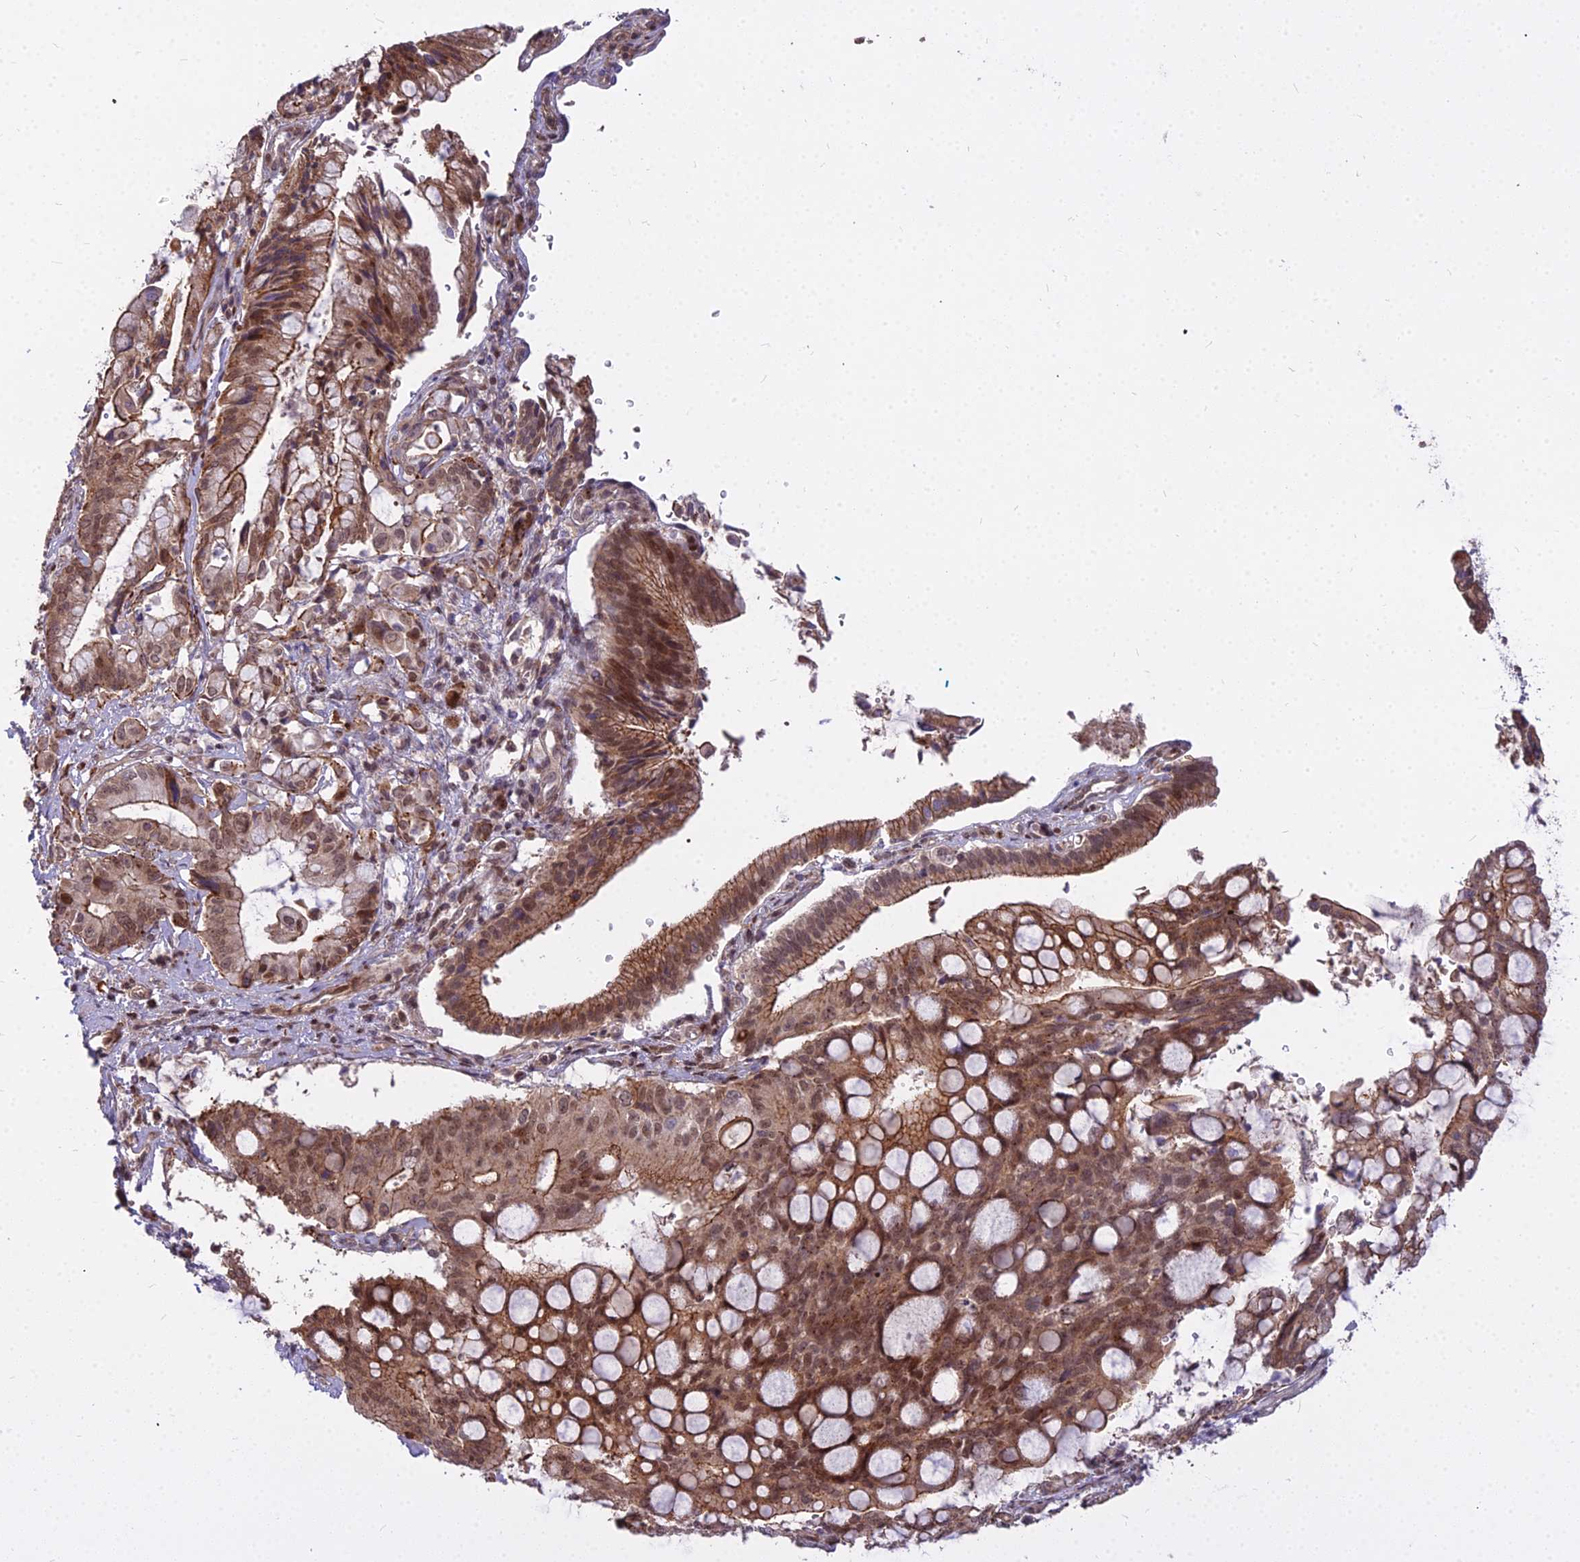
{"staining": {"intensity": "moderate", "quantity": ">75%", "location": "cytoplasmic/membranous,nuclear"}, "tissue": "pancreatic cancer", "cell_type": "Tumor cells", "image_type": "cancer", "snomed": [{"axis": "morphology", "description": "Adenocarcinoma, NOS"}, {"axis": "topography", "description": "Pancreas"}], "caption": "Brown immunohistochemical staining in pancreatic cancer displays moderate cytoplasmic/membranous and nuclear expression in approximately >75% of tumor cells. (brown staining indicates protein expression, while blue staining denotes nuclei).", "gene": "GLYATL3", "patient": {"sex": "male", "age": 68}}